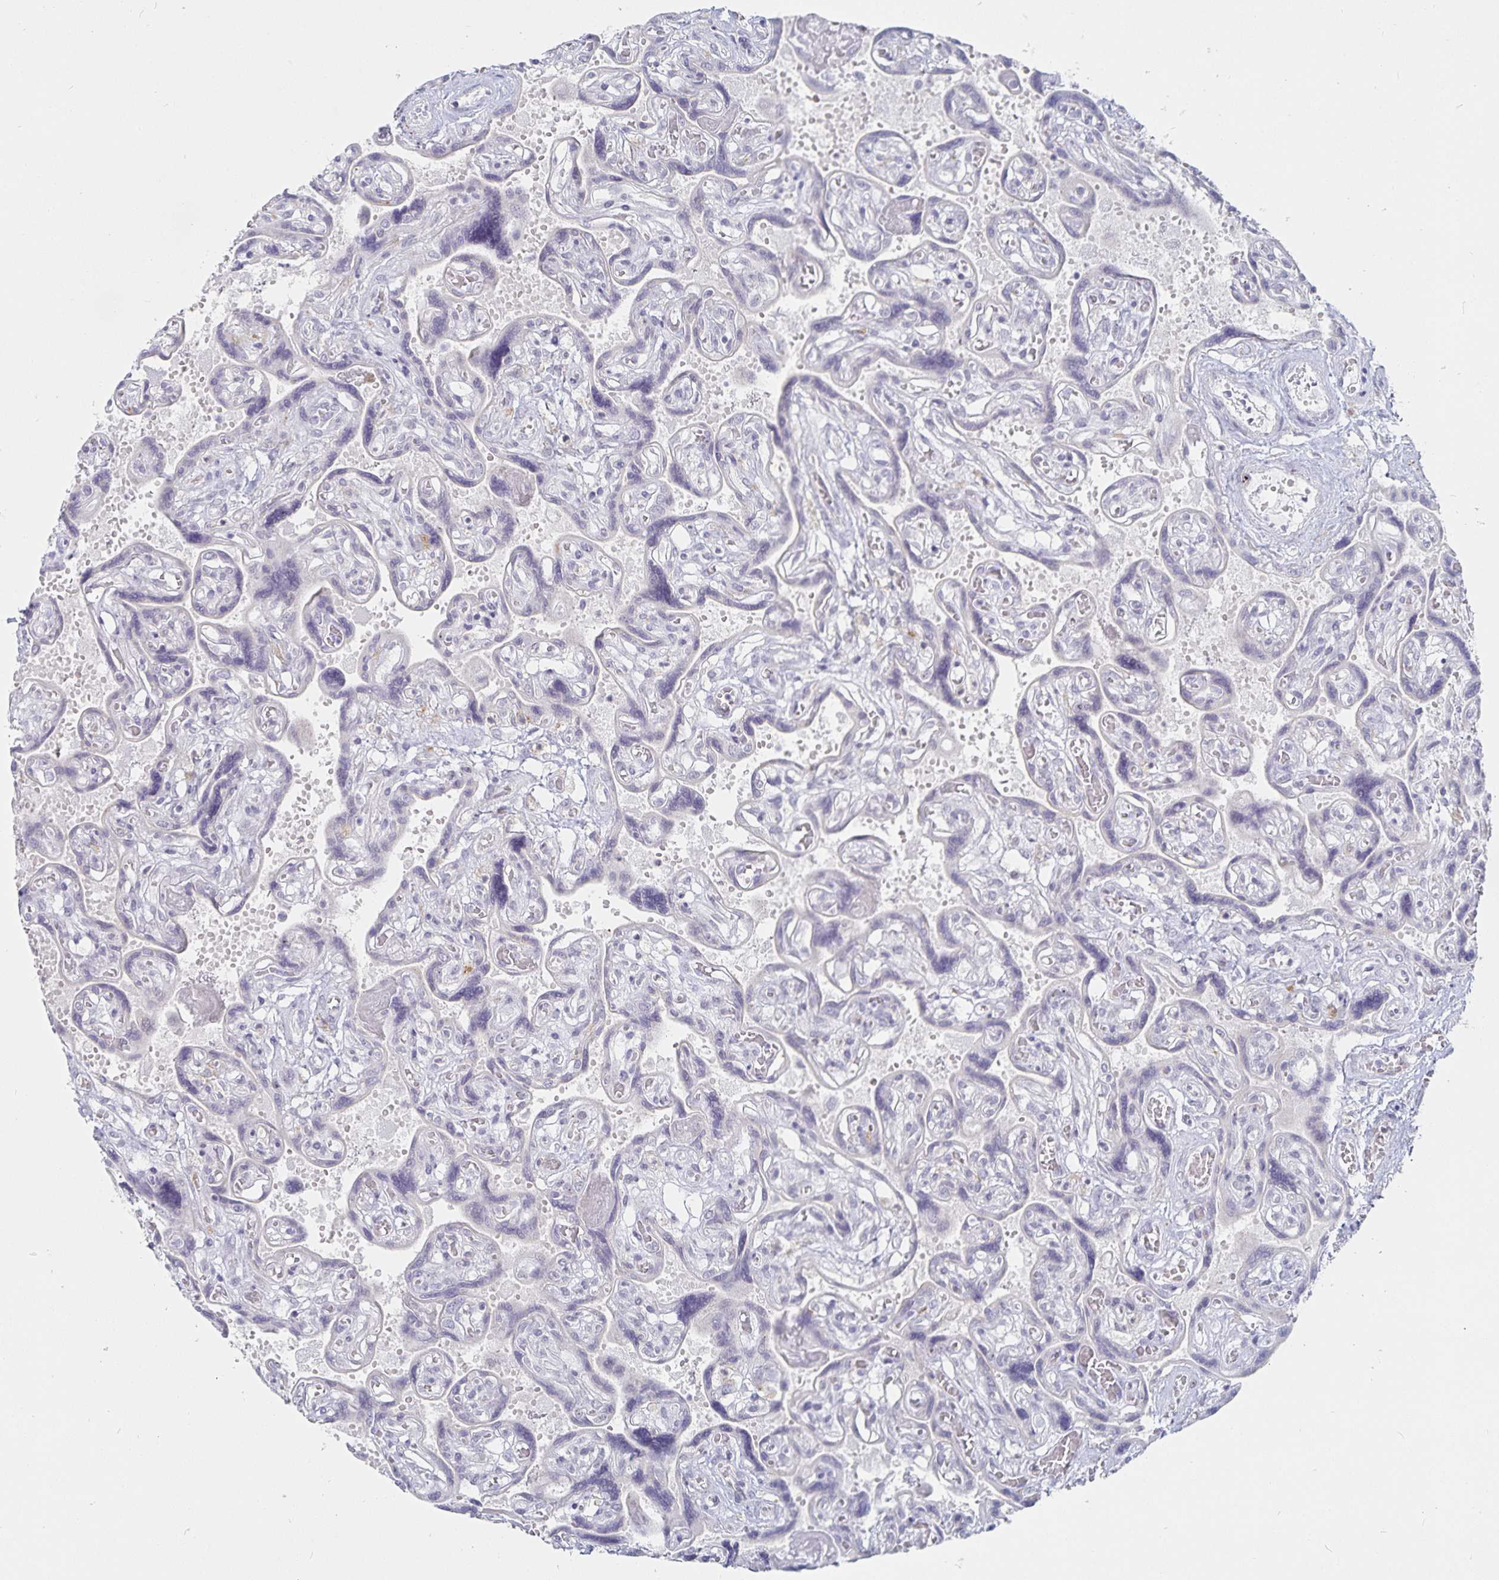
{"staining": {"intensity": "negative", "quantity": "none", "location": "none"}, "tissue": "placenta", "cell_type": "Decidual cells", "image_type": "normal", "snomed": [{"axis": "morphology", "description": "Normal tissue, NOS"}, {"axis": "topography", "description": "Placenta"}], "caption": "This is a micrograph of IHC staining of normal placenta, which shows no staining in decidual cells. The staining was performed using DAB (3,3'-diaminobenzidine) to visualize the protein expression in brown, while the nuclei were stained in blue with hematoxylin (Magnification: 20x).", "gene": "S100G", "patient": {"sex": "female", "age": 32}}